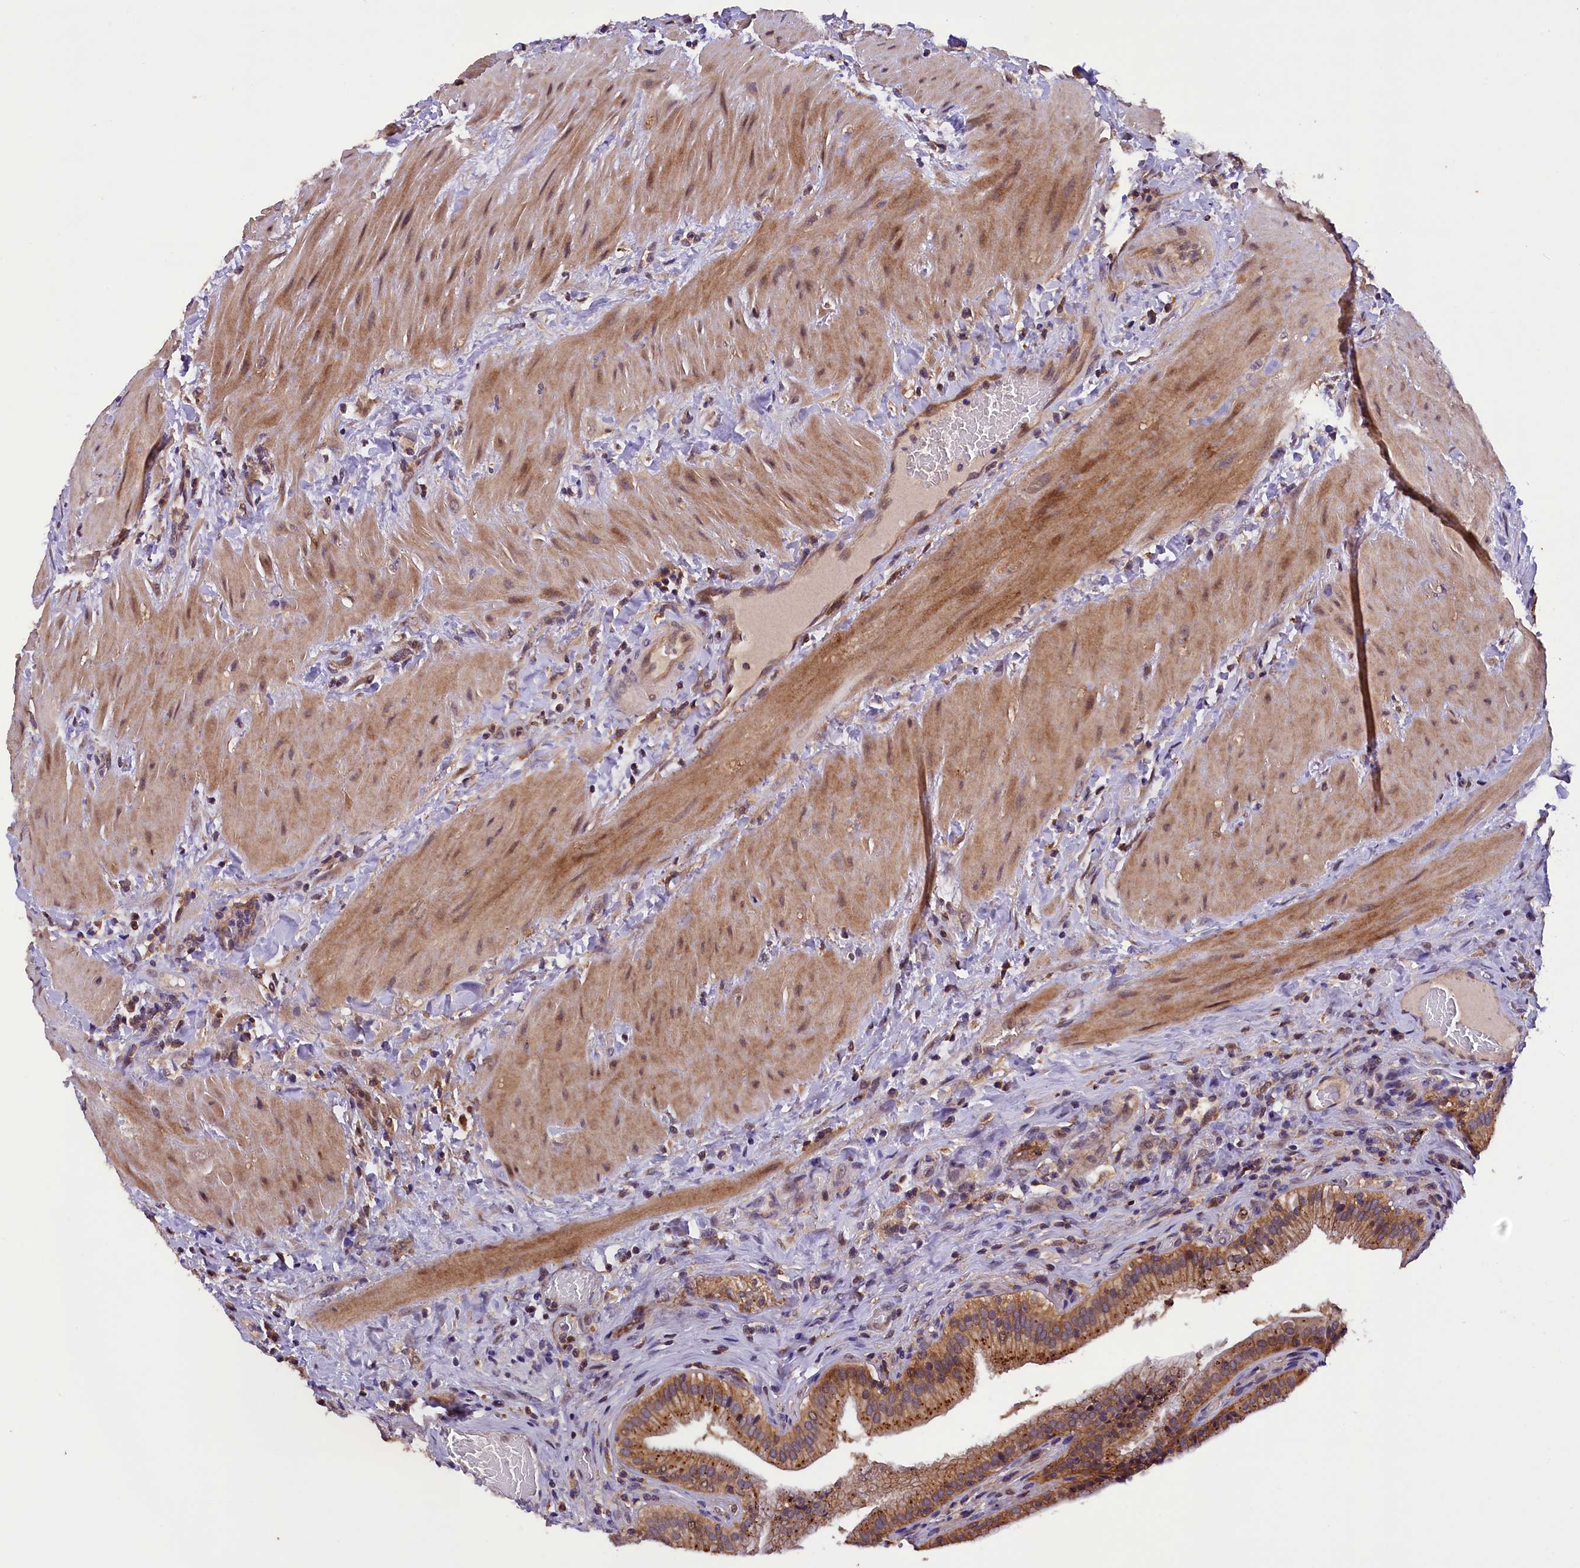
{"staining": {"intensity": "strong", "quantity": ">75%", "location": "cytoplasmic/membranous"}, "tissue": "gallbladder", "cell_type": "Glandular cells", "image_type": "normal", "snomed": [{"axis": "morphology", "description": "Normal tissue, NOS"}, {"axis": "topography", "description": "Gallbladder"}], "caption": "Protein expression analysis of unremarkable human gallbladder reveals strong cytoplasmic/membranous expression in about >75% of glandular cells. The protein is stained brown, and the nuclei are stained in blue (DAB IHC with brightfield microscopy, high magnification).", "gene": "PLXNB1", "patient": {"sex": "male", "age": 24}}